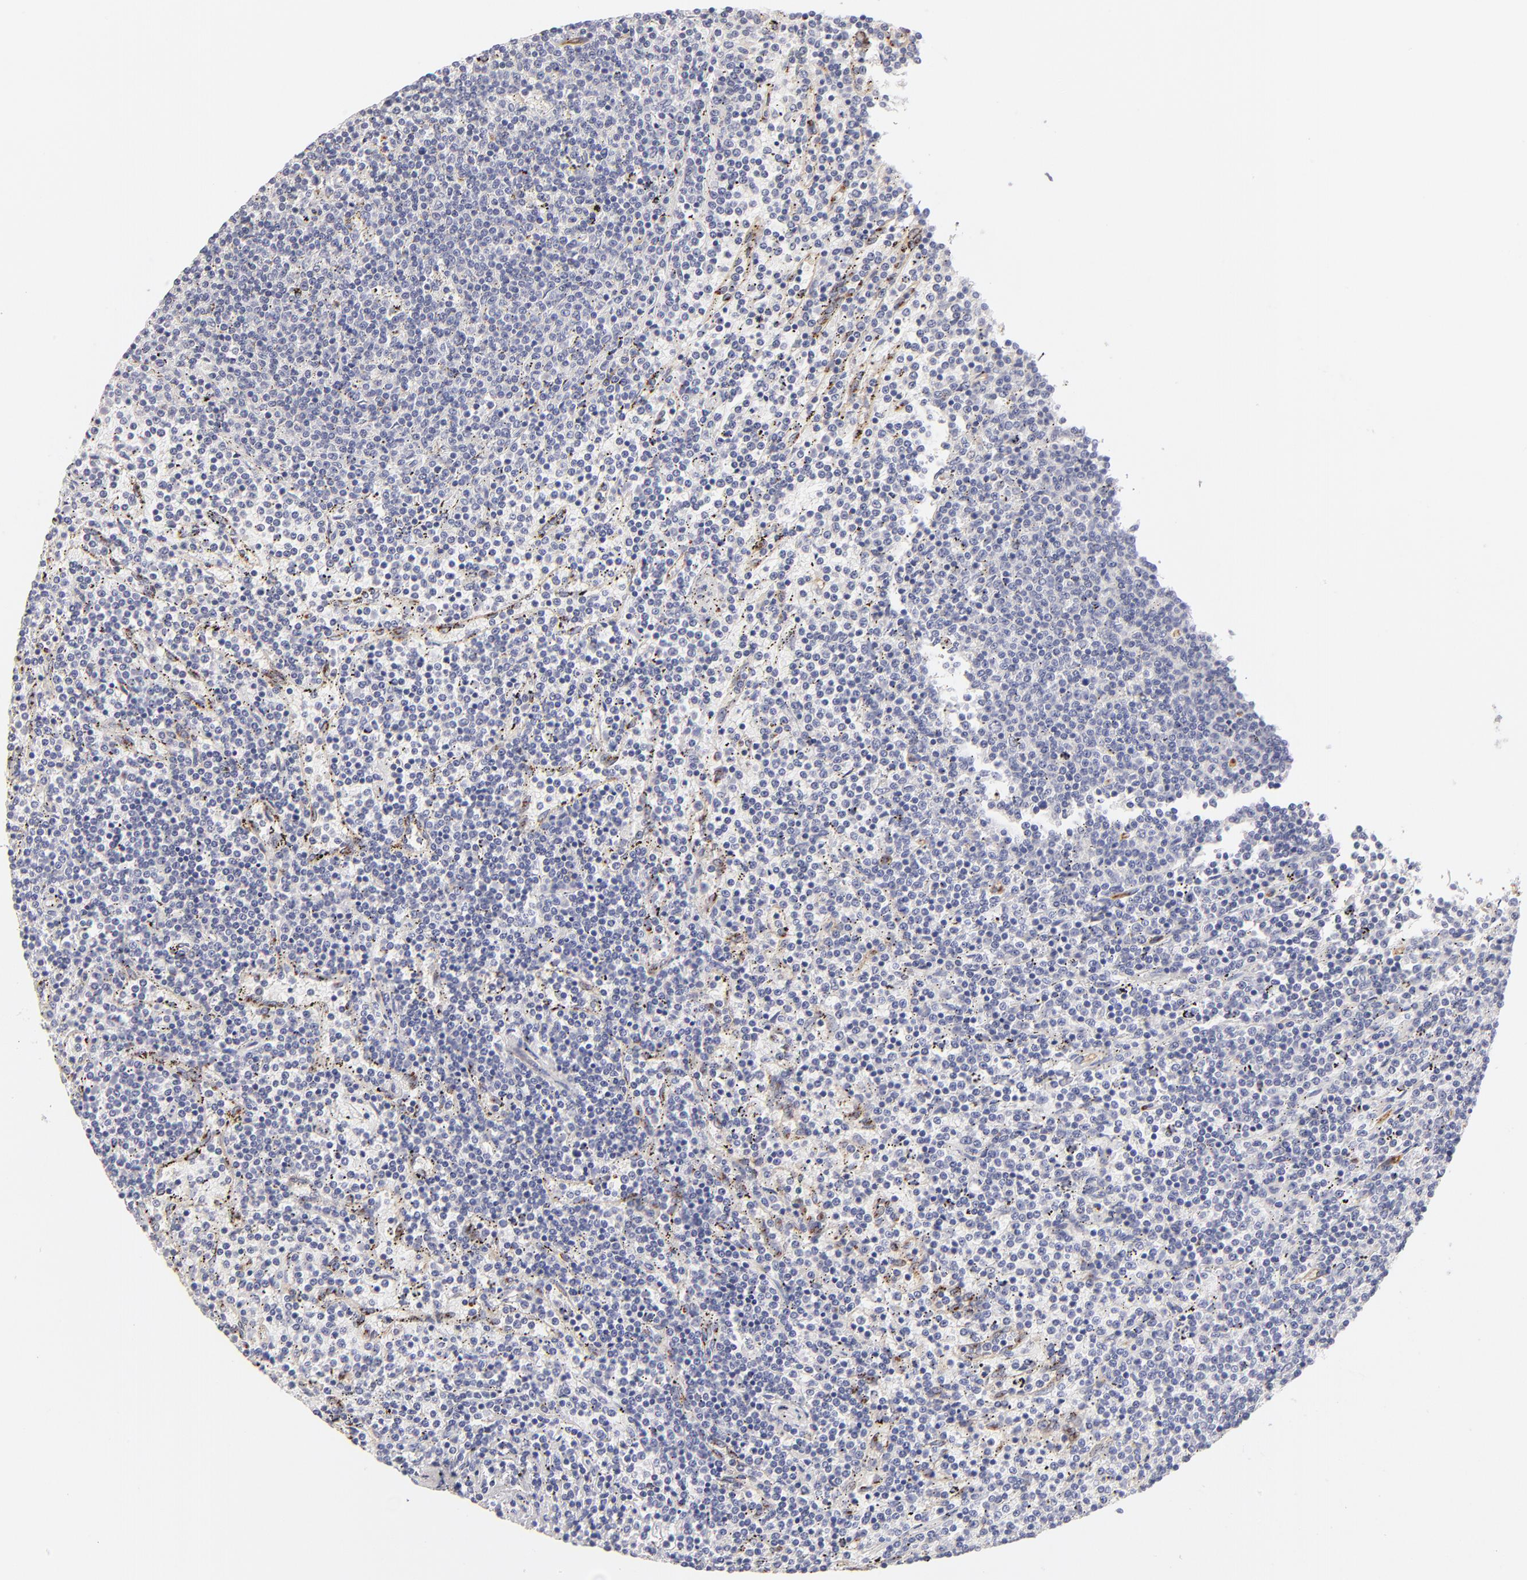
{"staining": {"intensity": "negative", "quantity": "none", "location": "none"}, "tissue": "lymphoma", "cell_type": "Tumor cells", "image_type": "cancer", "snomed": [{"axis": "morphology", "description": "Malignant lymphoma, non-Hodgkin's type, Low grade"}, {"axis": "topography", "description": "Spleen"}], "caption": "This micrograph is of malignant lymphoma, non-Hodgkin's type (low-grade) stained with IHC to label a protein in brown with the nuclei are counter-stained blue. There is no positivity in tumor cells. Nuclei are stained in blue.", "gene": "PLVAP", "patient": {"sex": "female", "age": 50}}